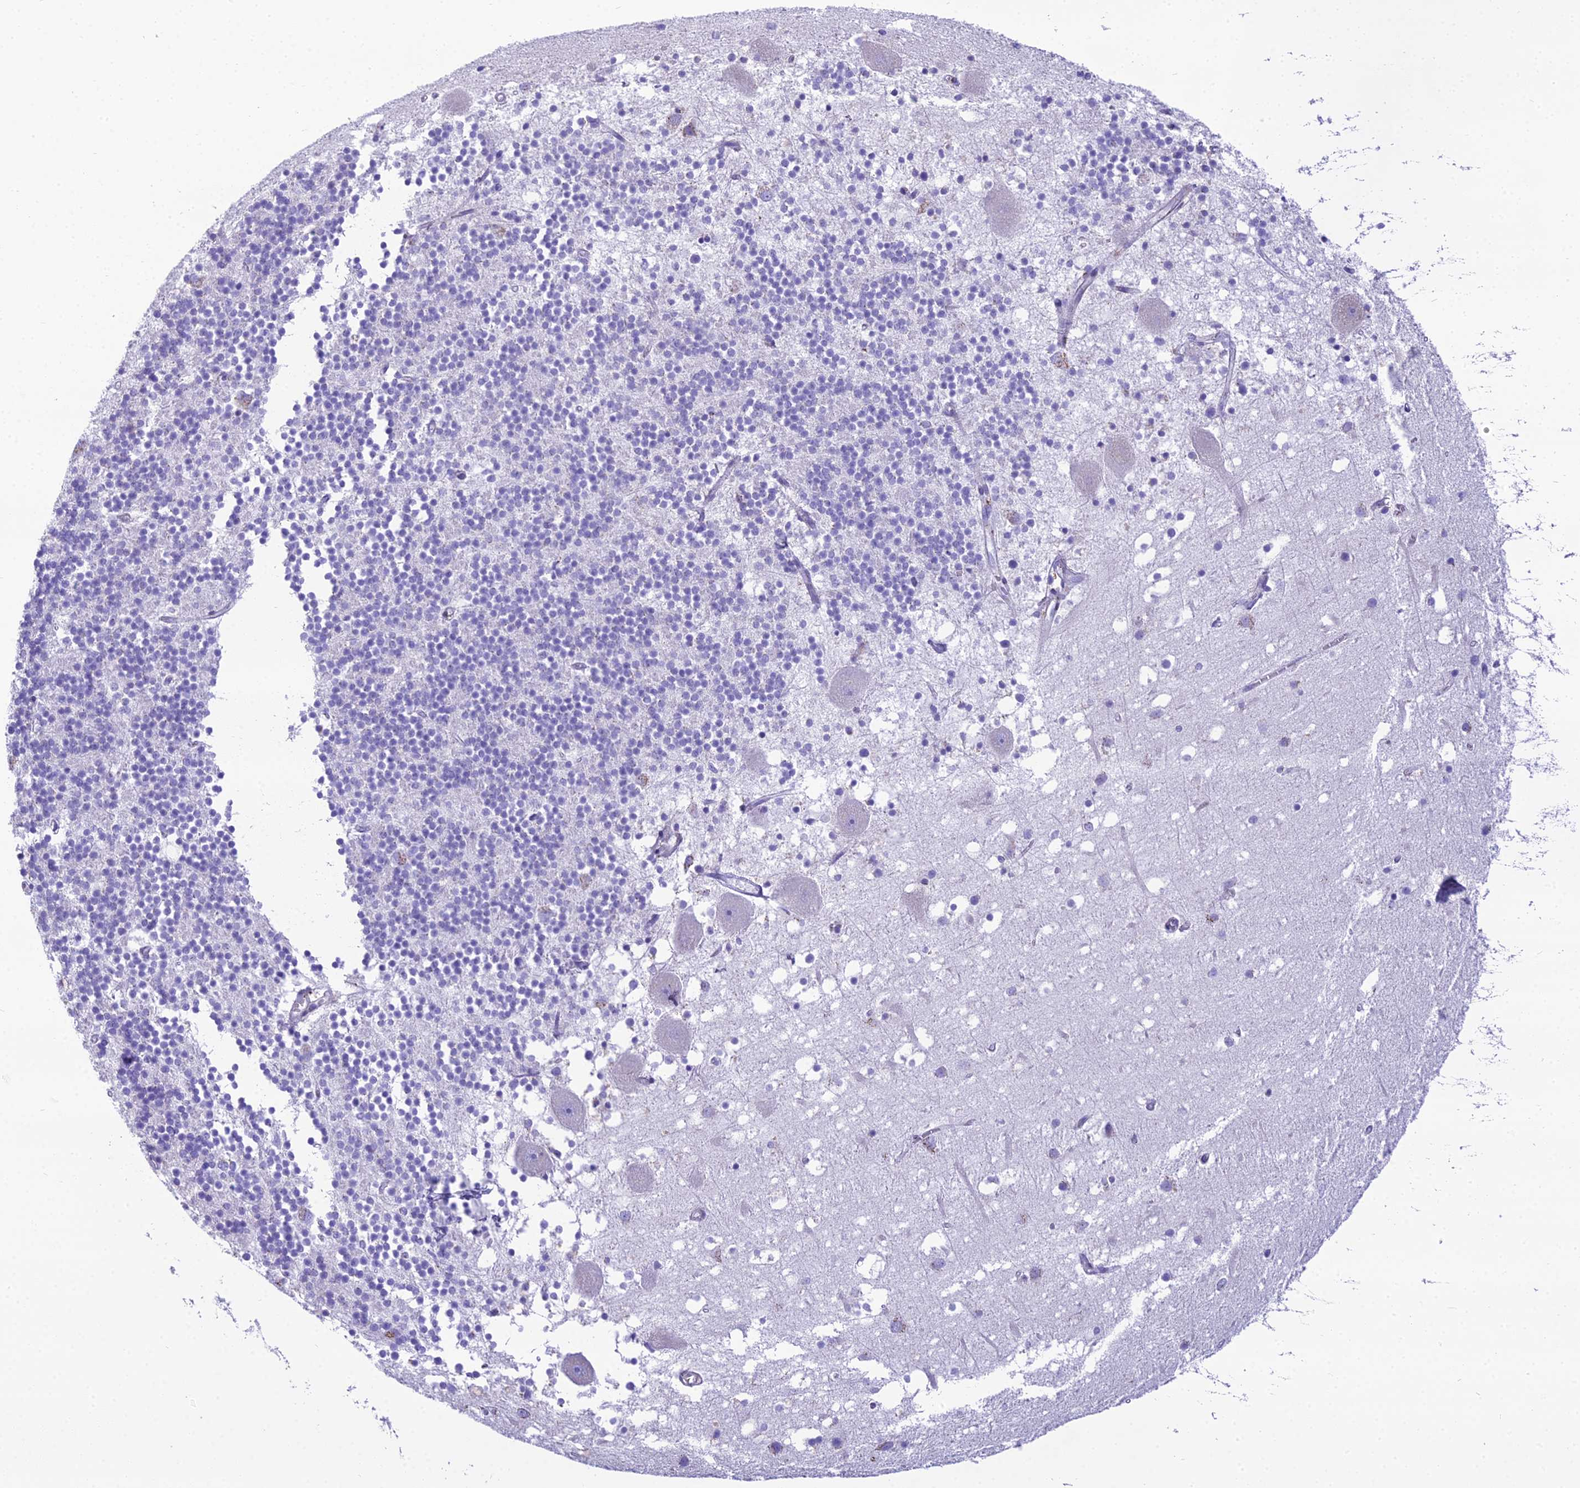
{"staining": {"intensity": "negative", "quantity": "none", "location": "none"}, "tissue": "cerebellum", "cell_type": "Cells in granular layer", "image_type": "normal", "snomed": [{"axis": "morphology", "description": "Normal tissue, NOS"}, {"axis": "topography", "description": "Cerebellum"}], "caption": "Immunohistochemistry micrograph of normal human cerebellum stained for a protein (brown), which reveals no staining in cells in granular layer. (Stains: DAB (3,3'-diaminobenzidine) immunohistochemistry with hematoxylin counter stain, Microscopy: brightfield microscopy at high magnification).", "gene": "GFRA1", "patient": {"sex": "male", "age": 54}}